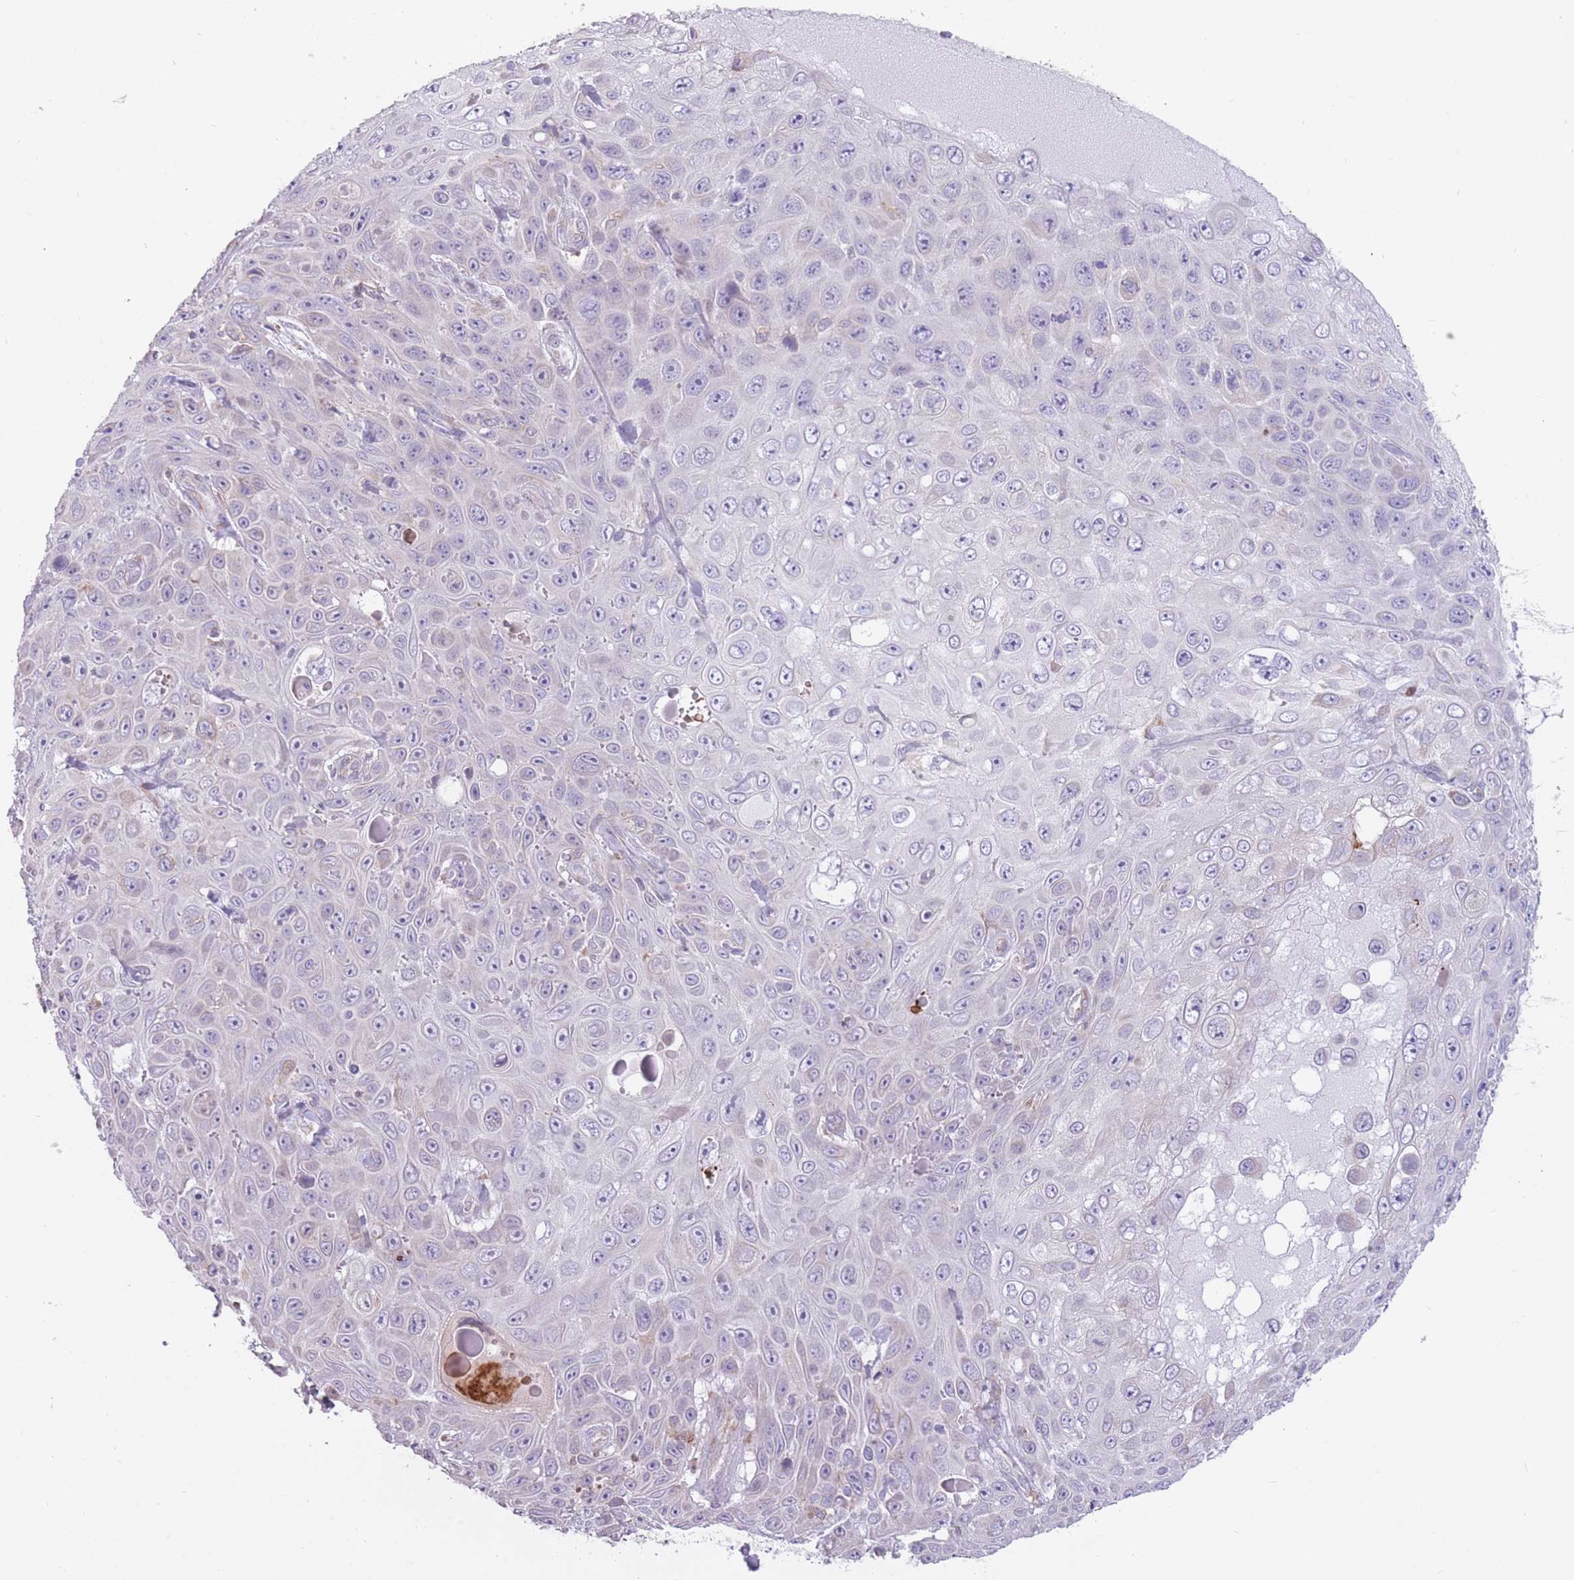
{"staining": {"intensity": "negative", "quantity": "none", "location": "none"}, "tissue": "skin cancer", "cell_type": "Tumor cells", "image_type": "cancer", "snomed": [{"axis": "morphology", "description": "Squamous cell carcinoma, NOS"}, {"axis": "topography", "description": "Skin"}], "caption": "Immunohistochemistry micrograph of neoplastic tissue: human skin cancer stained with DAB (3,3'-diaminobenzidine) reveals no significant protein expression in tumor cells.", "gene": "TRAPPC5", "patient": {"sex": "male", "age": 82}}